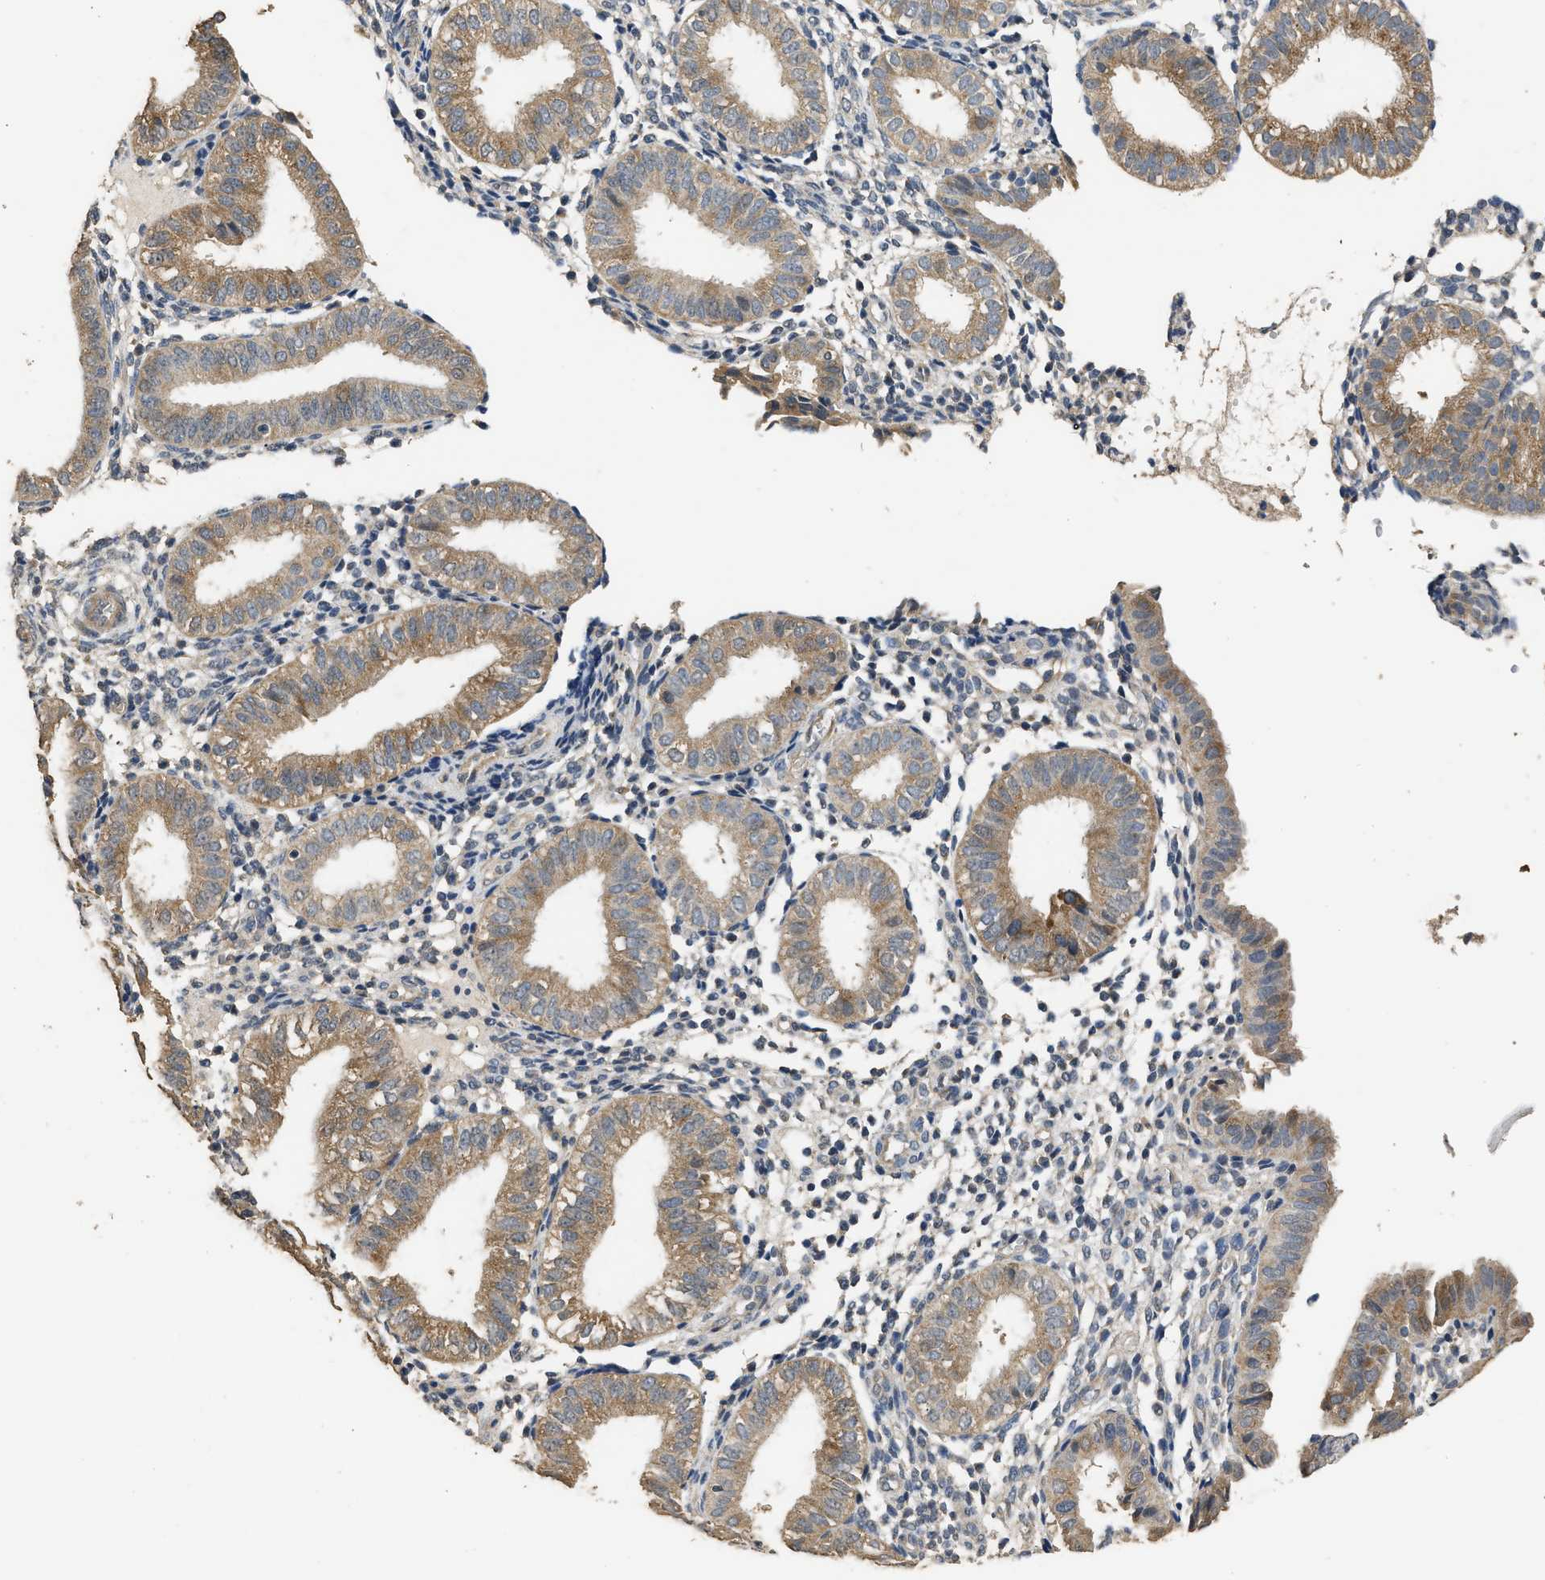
{"staining": {"intensity": "negative", "quantity": "none", "location": "none"}, "tissue": "endometrium", "cell_type": "Cells in endometrial stroma", "image_type": "normal", "snomed": [{"axis": "morphology", "description": "Normal tissue, NOS"}, {"axis": "topography", "description": "Endometrium"}], "caption": "High magnification brightfield microscopy of unremarkable endometrium stained with DAB (3,3'-diaminobenzidine) (brown) and counterstained with hematoxylin (blue): cells in endometrial stroma show no significant expression.", "gene": "SPINT2", "patient": {"sex": "female", "age": 39}}